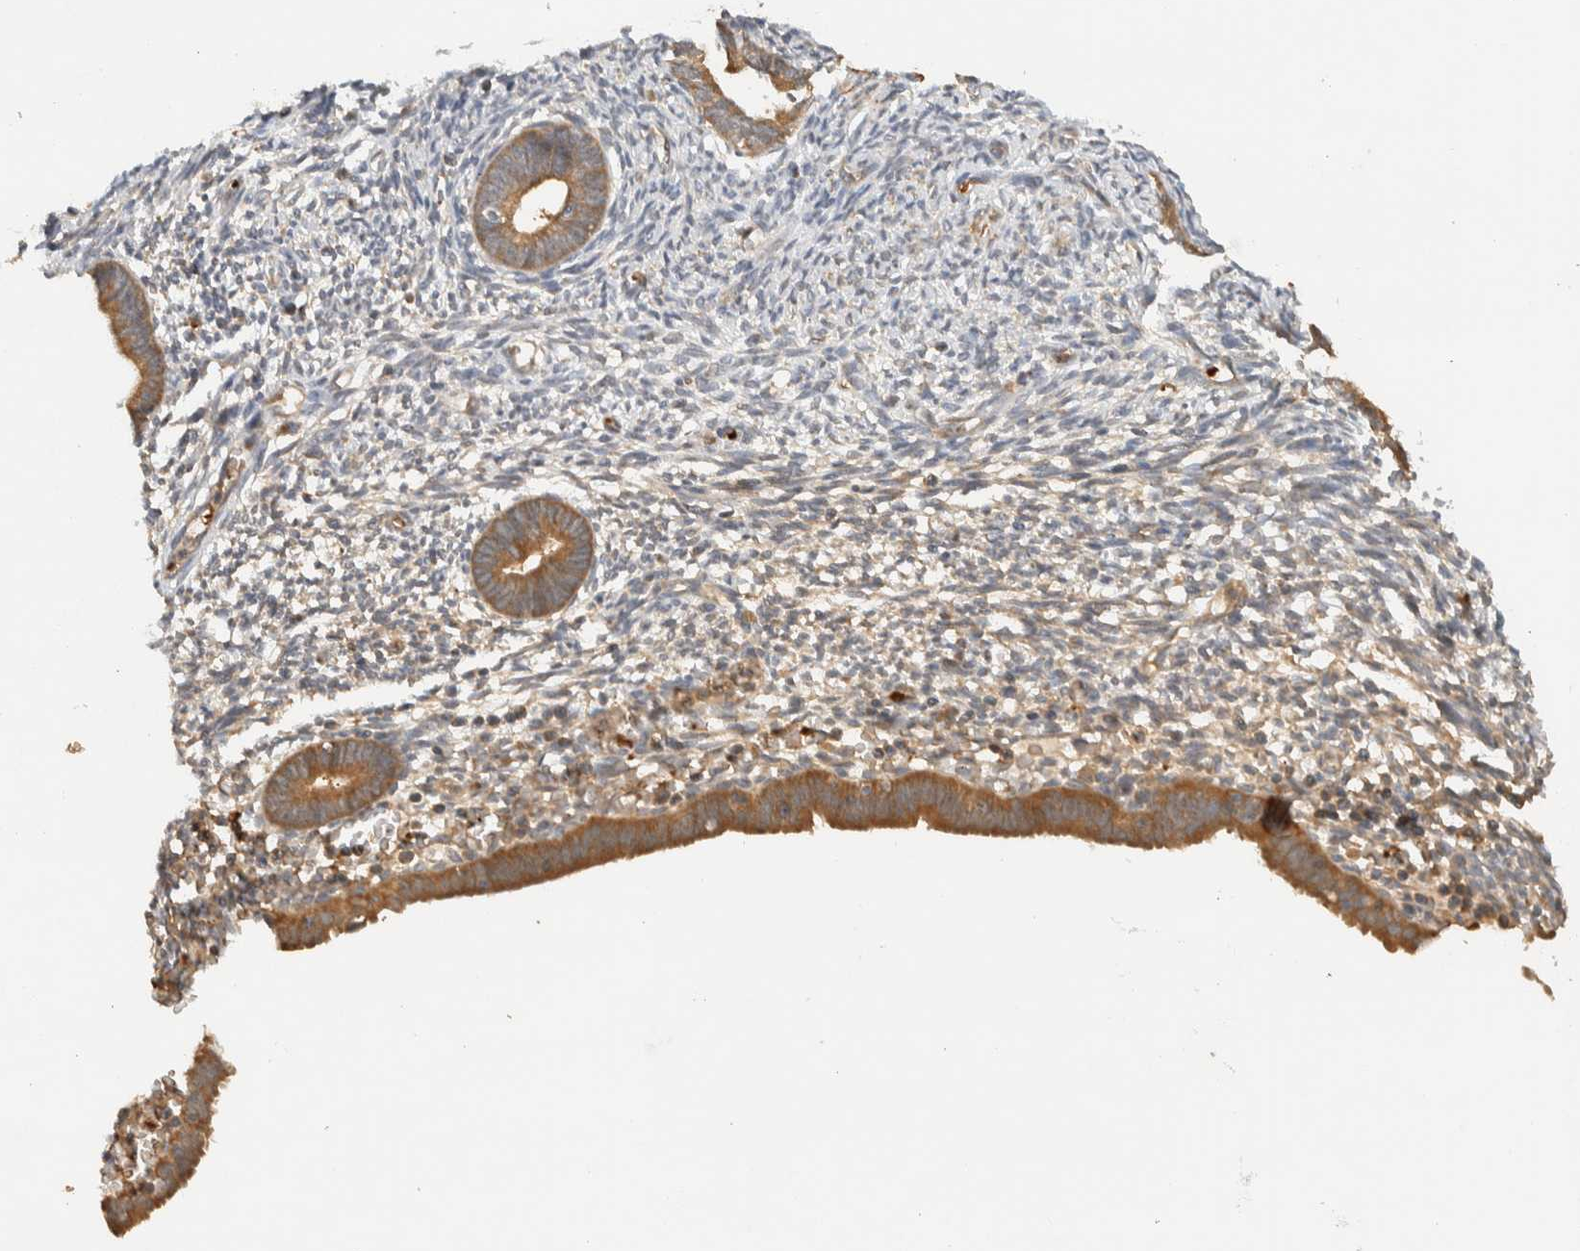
{"staining": {"intensity": "moderate", "quantity": "25%-75%", "location": "cytoplasmic/membranous"}, "tissue": "endometrium", "cell_type": "Cells in endometrial stroma", "image_type": "normal", "snomed": [{"axis": "morphology", "description": "Normal tissue, NOS"}, {"axis": "morphology", "description": "Atrophy, NOS"}, {"axis": "topography", "description": "Uterus"}, {"axis": "topography", "description": "Endometrium"}], "caption": "Immunohistochemical staining of benign human endometrium displays moderate cytoplasmic/membranous protein expression in approximately 25%-75% of cells in endometrial stroma. (brown staining indicates protein expression, while blue staining denotes nuclei).", "gene": "TTI2", "patient": {"sex": "female", "age": 68}}